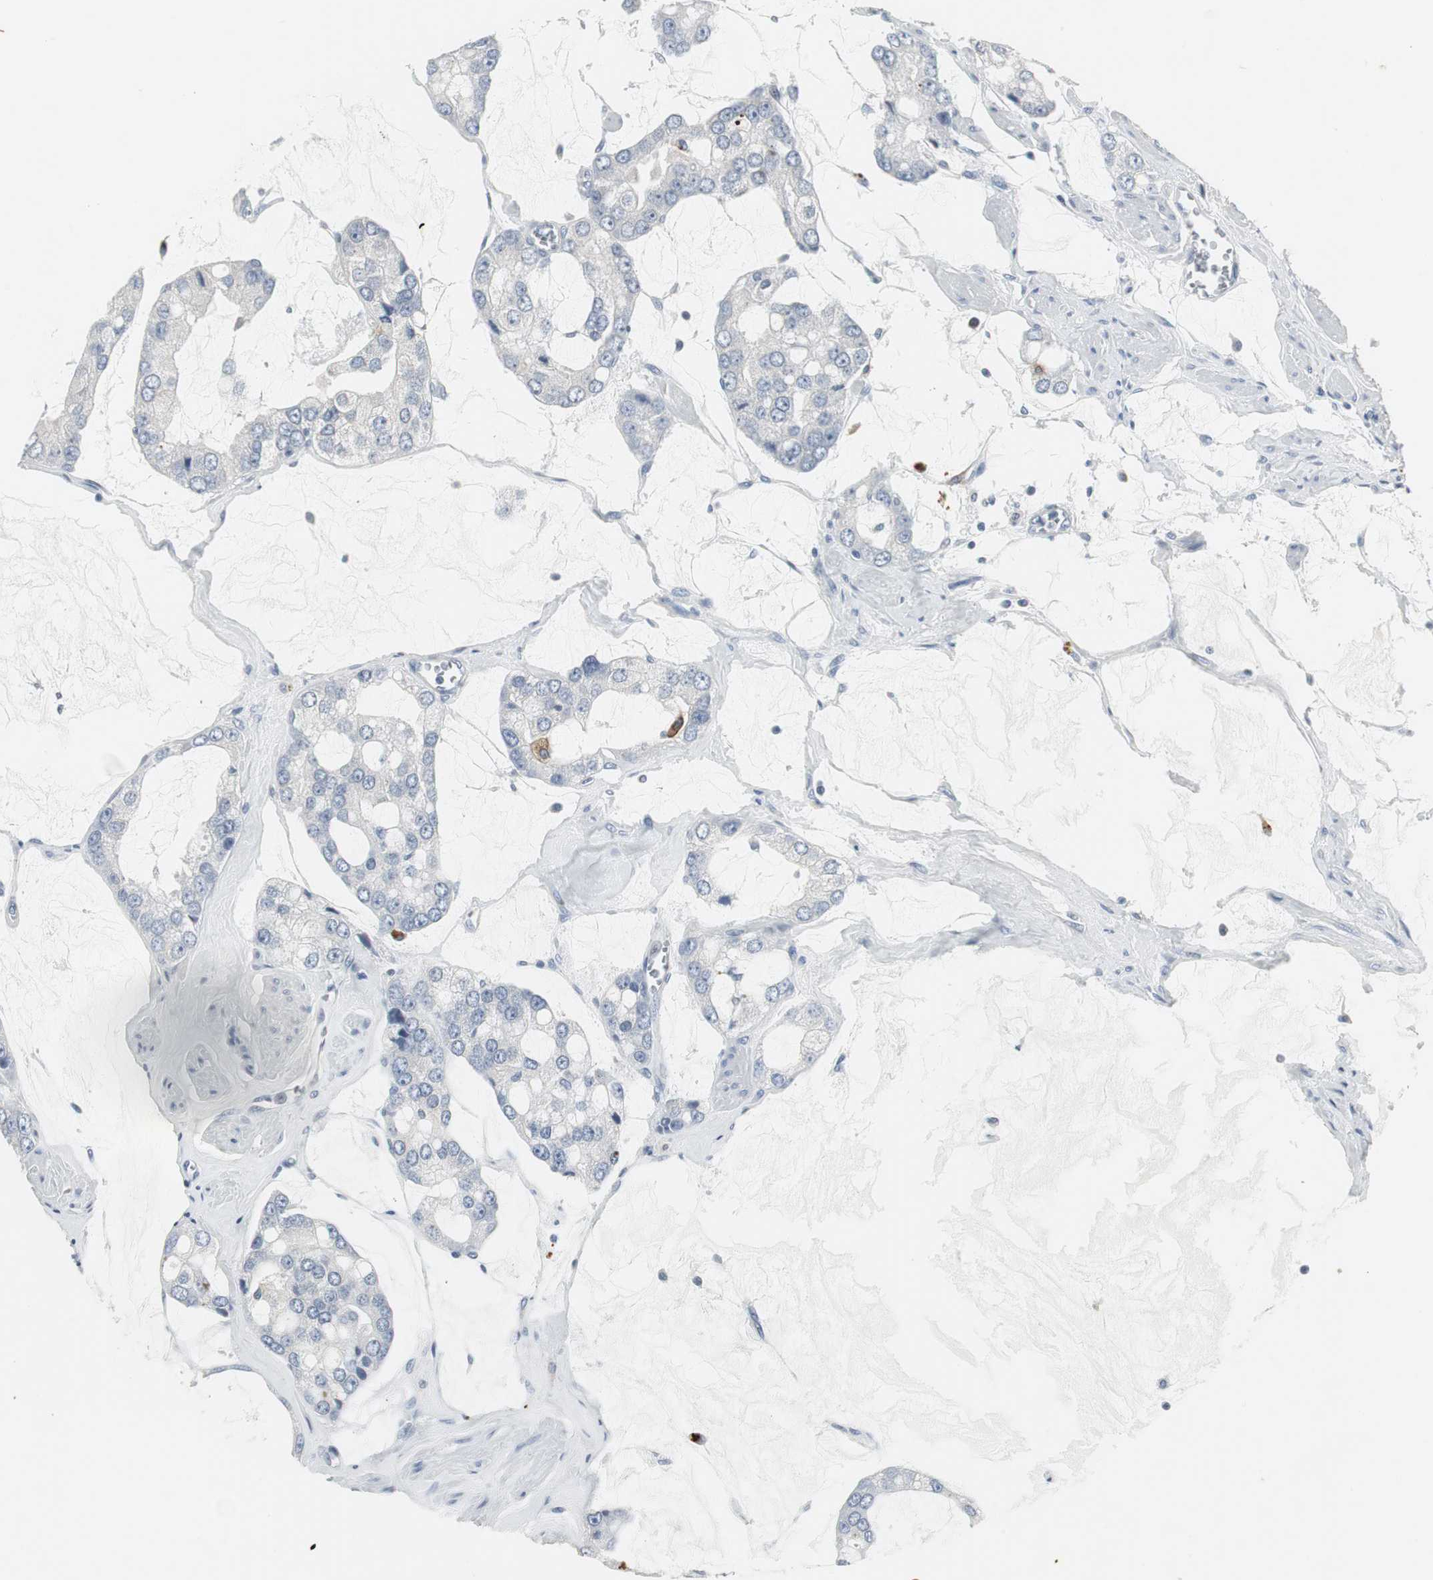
{"staining": {"intensity": "negative", "quantity": "none", "location": "none"}, "tissue": "prostate cancer", "cell_type": "Tumor cells", "image_type": "cancer", "snomed": [{"axis": "morphology", "description": "Adenocarcinoma, High grade"}, {"axis": "topography", "description": "Prostate"}], "caption": "Human prostate cancer stained for a protein using immunohistochemistry reveals no positivity in tumor cells.", "gene": "PI15", "patient": {"sex": "male", "age": 67}}